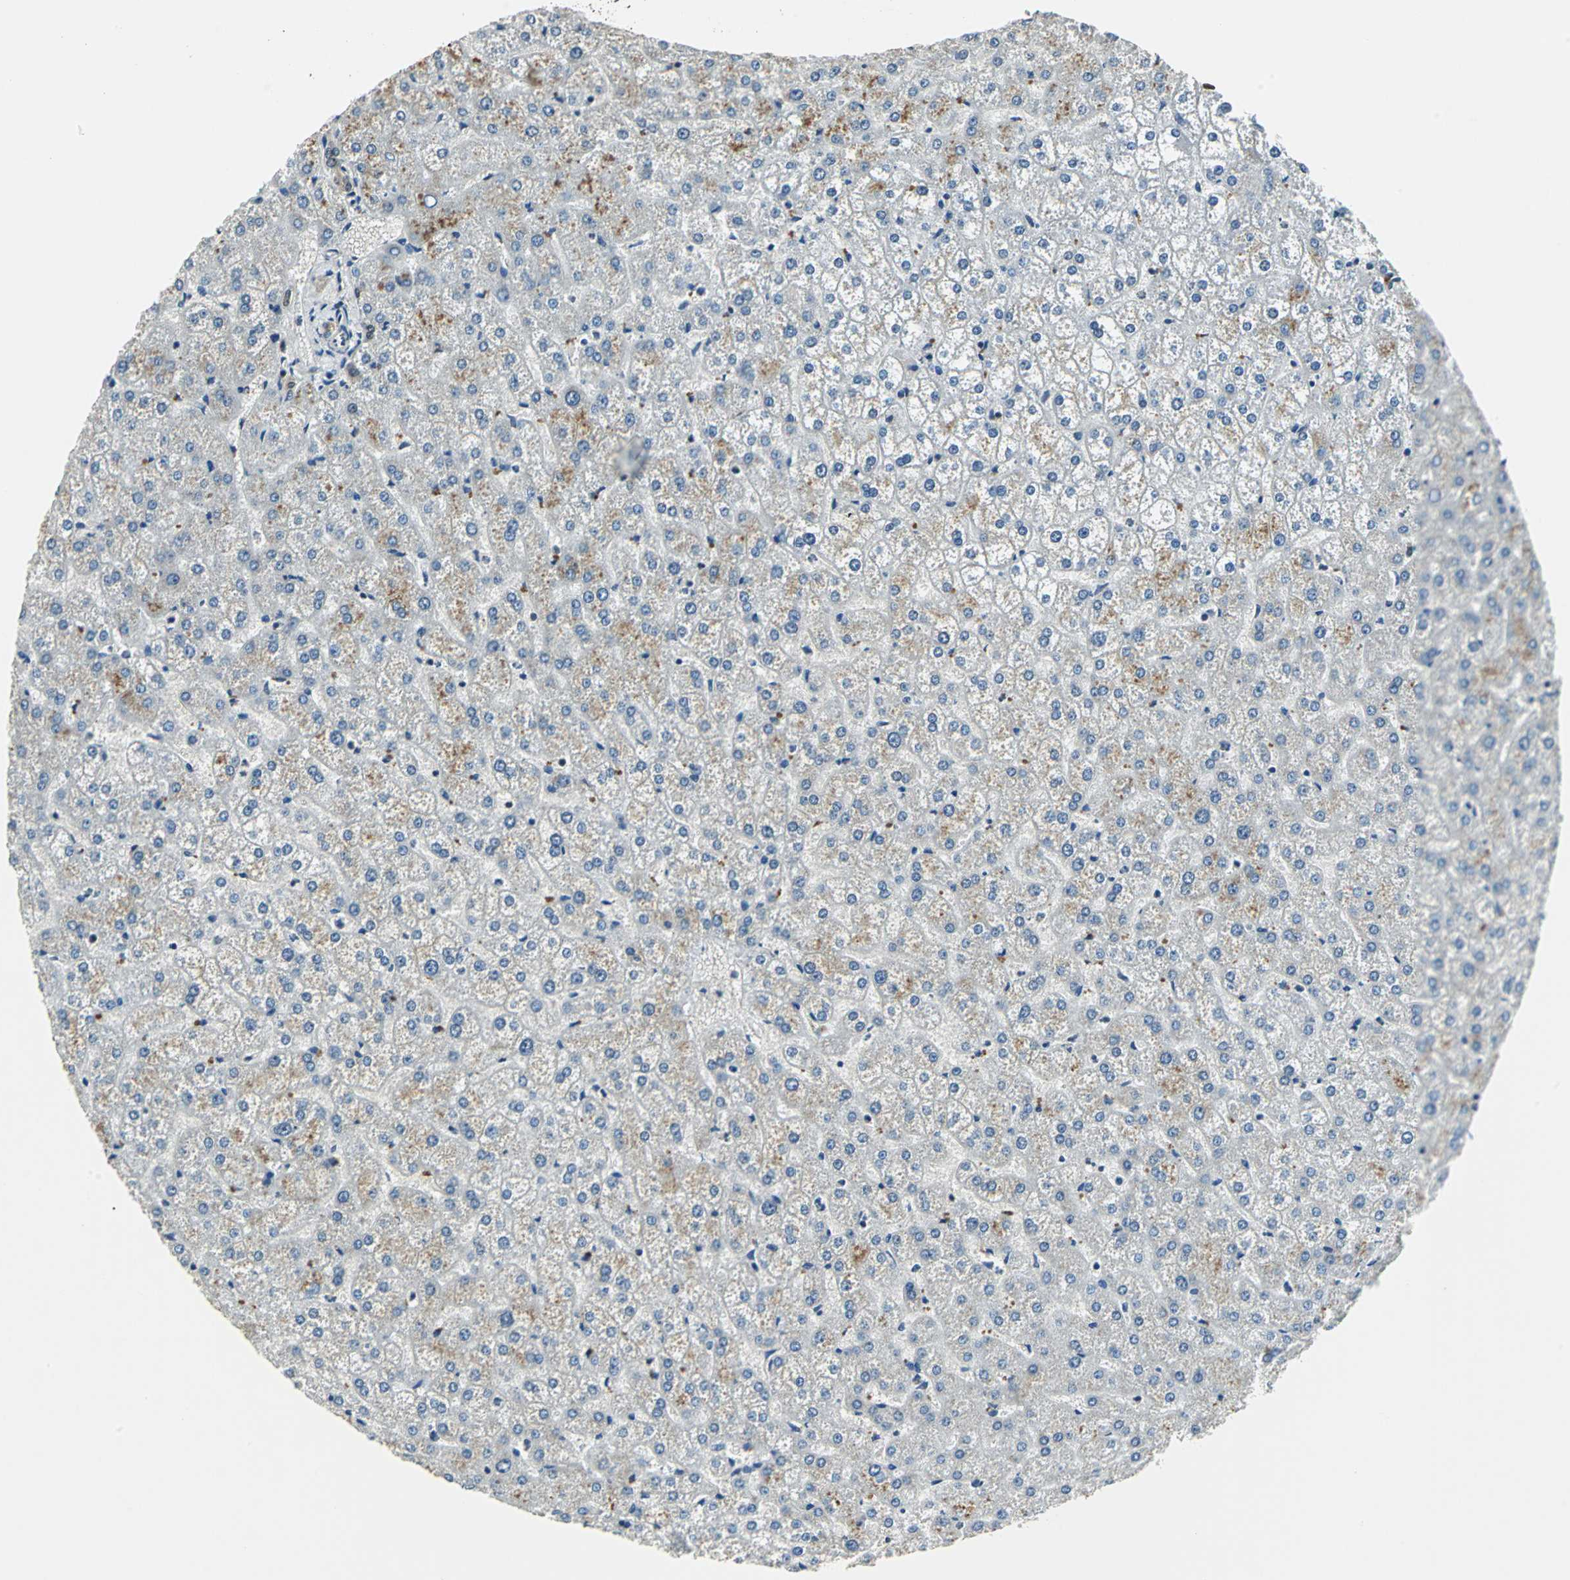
{"staining": {"intensity": "weak", "quantity": ">75%", "location": "cytoplasmic/membranous,nuclear"}, "tissue": "liver", "cell_type": "Cholangiocytes", "image_type": "normal", "snomed": [{"axis": "morphology", "description": "Normal tissue, NOS"}, {"axis": "topography", "description": "Liver"}], "caption": "Immunohistochemical staining of benign human liver demonstrates low levels of weak cytoplasmic/membranous,nuclear positivity in approximately >75% of cholangiocytes. The protein of interest is stained brown, and the nuclei are stained in blue (DAB (3,3'-diaminobenzidine) IHC with brightfield microscopy, high magnification).", "gene": "RBM14", "patient": {"sex": "female", "age": 32}}